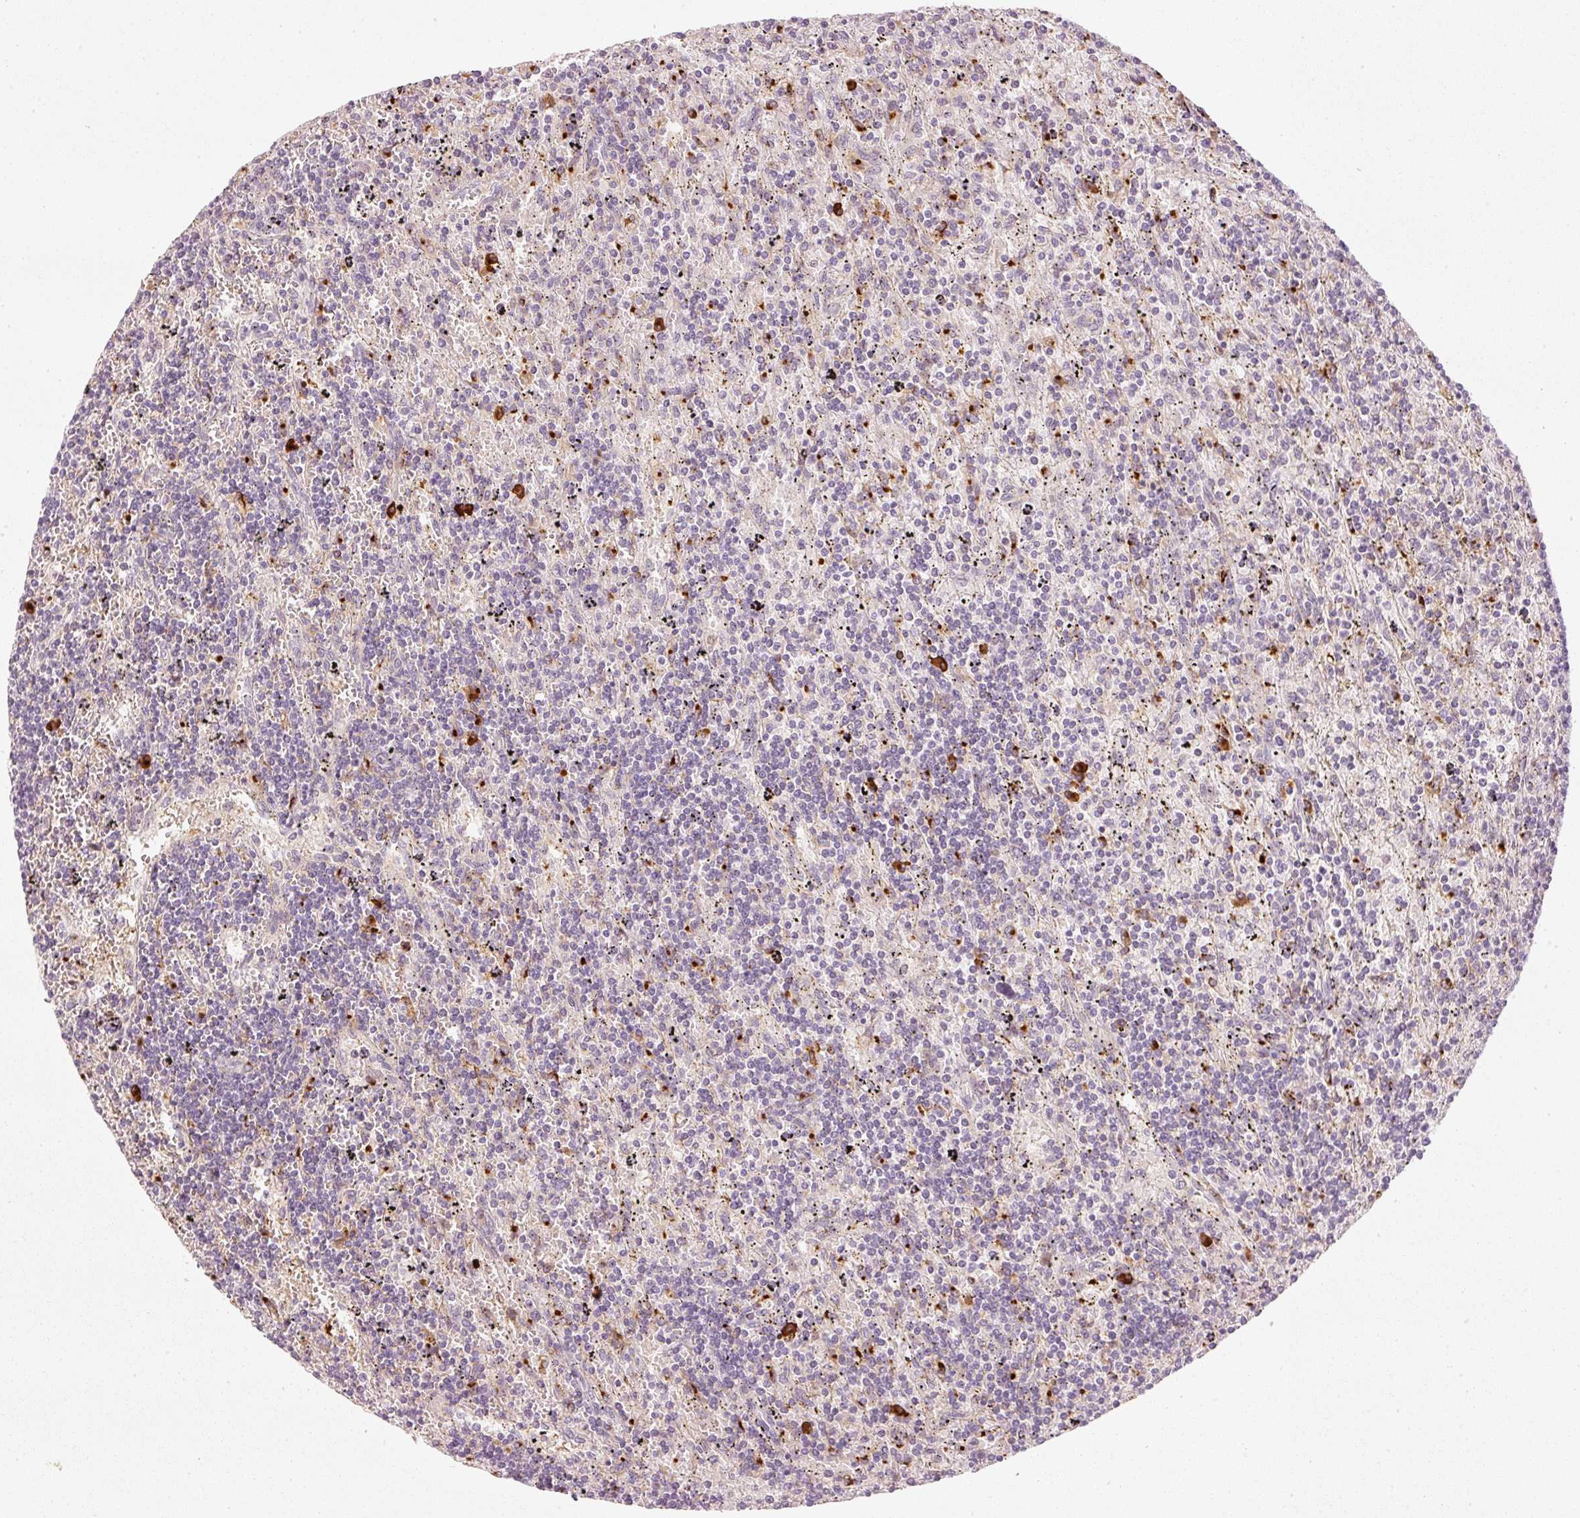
{"staining": {"intensity": "negative", "quantity": "none", "location": "none"}, "tissue": "lymphoma", "cell_type": "Tumor cells", "image_type": "cancer", "snomed": [{"axis": "morphology", "description": "Malignant lymphoma, non-Hodgkin's type, Low grade"}, {"axis": "topography", "description": "Spleen"}], "caption": "Tumor cells are negative for brown protein staining in malignant lymphoma, non-Hodgkin's type (low-grade).", "gene": "VCAM1", "patient": {"sex": "male", "age": 76}}